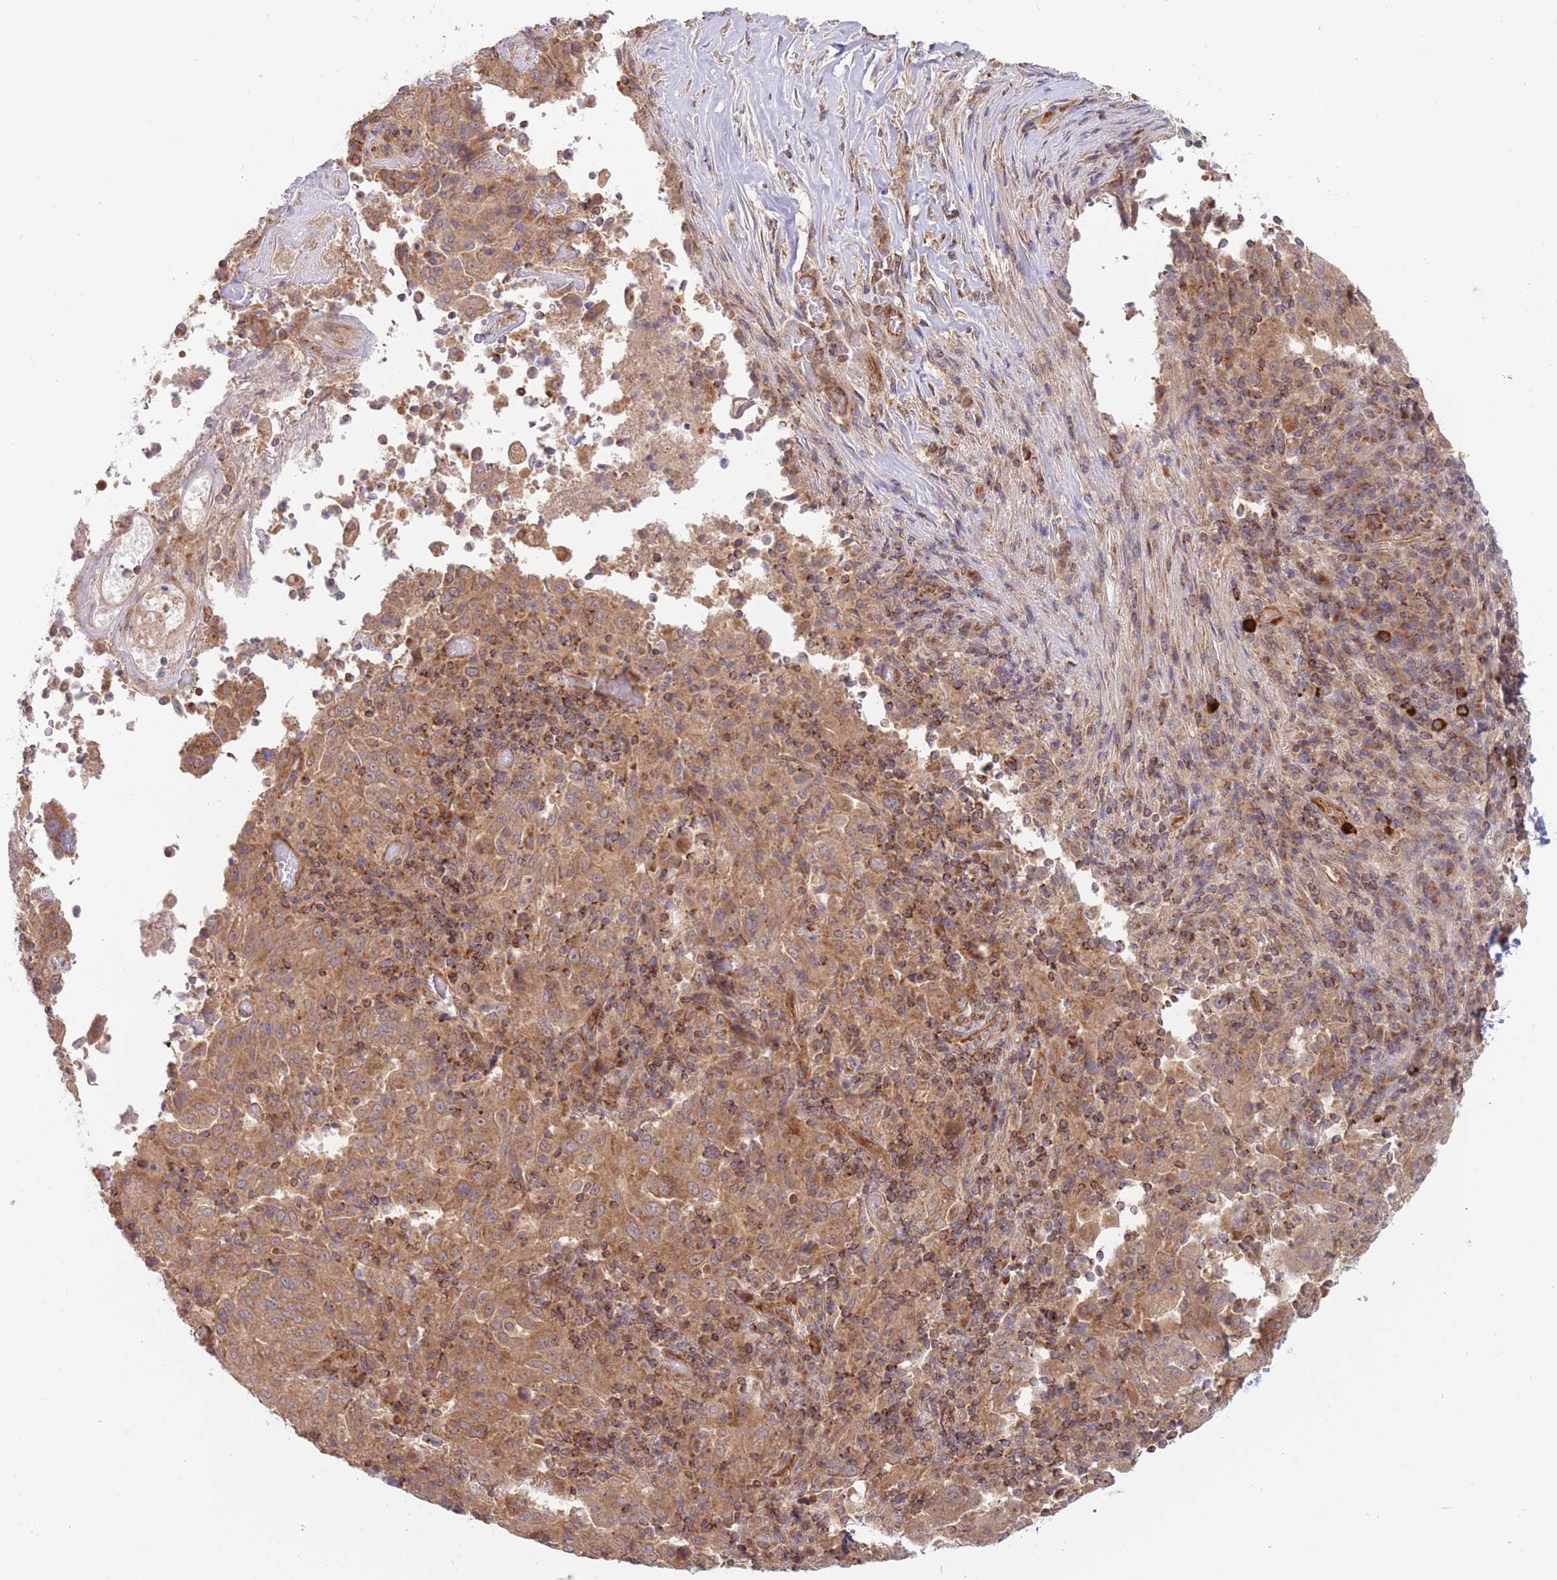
{"staining": {"intensity": "moderate", "quantity": ">75%", "location": "cytoplasmic/membranous"}, "tissue": "pancreatic cancer", "cell_type": "Tumor cells", "image_type": "cancer", "snomed": [{"axis": "morphology", "description": "Adenocarcinoma, NOS"}, {"axis": "topography", "description": "Pancreas"}], "caption": "Immunohistochemistry (IHC) of pancreatic cancer exhibits medium levels of moderate cytoplasmic/membranous expression in about >75% of tumor cells. Immunohistochemistry (IHC) stains the protein of interest in brown and the nuclei are stained blue.", "gene": "GUK1", "patient": {"sex": "male", "age": 63}}